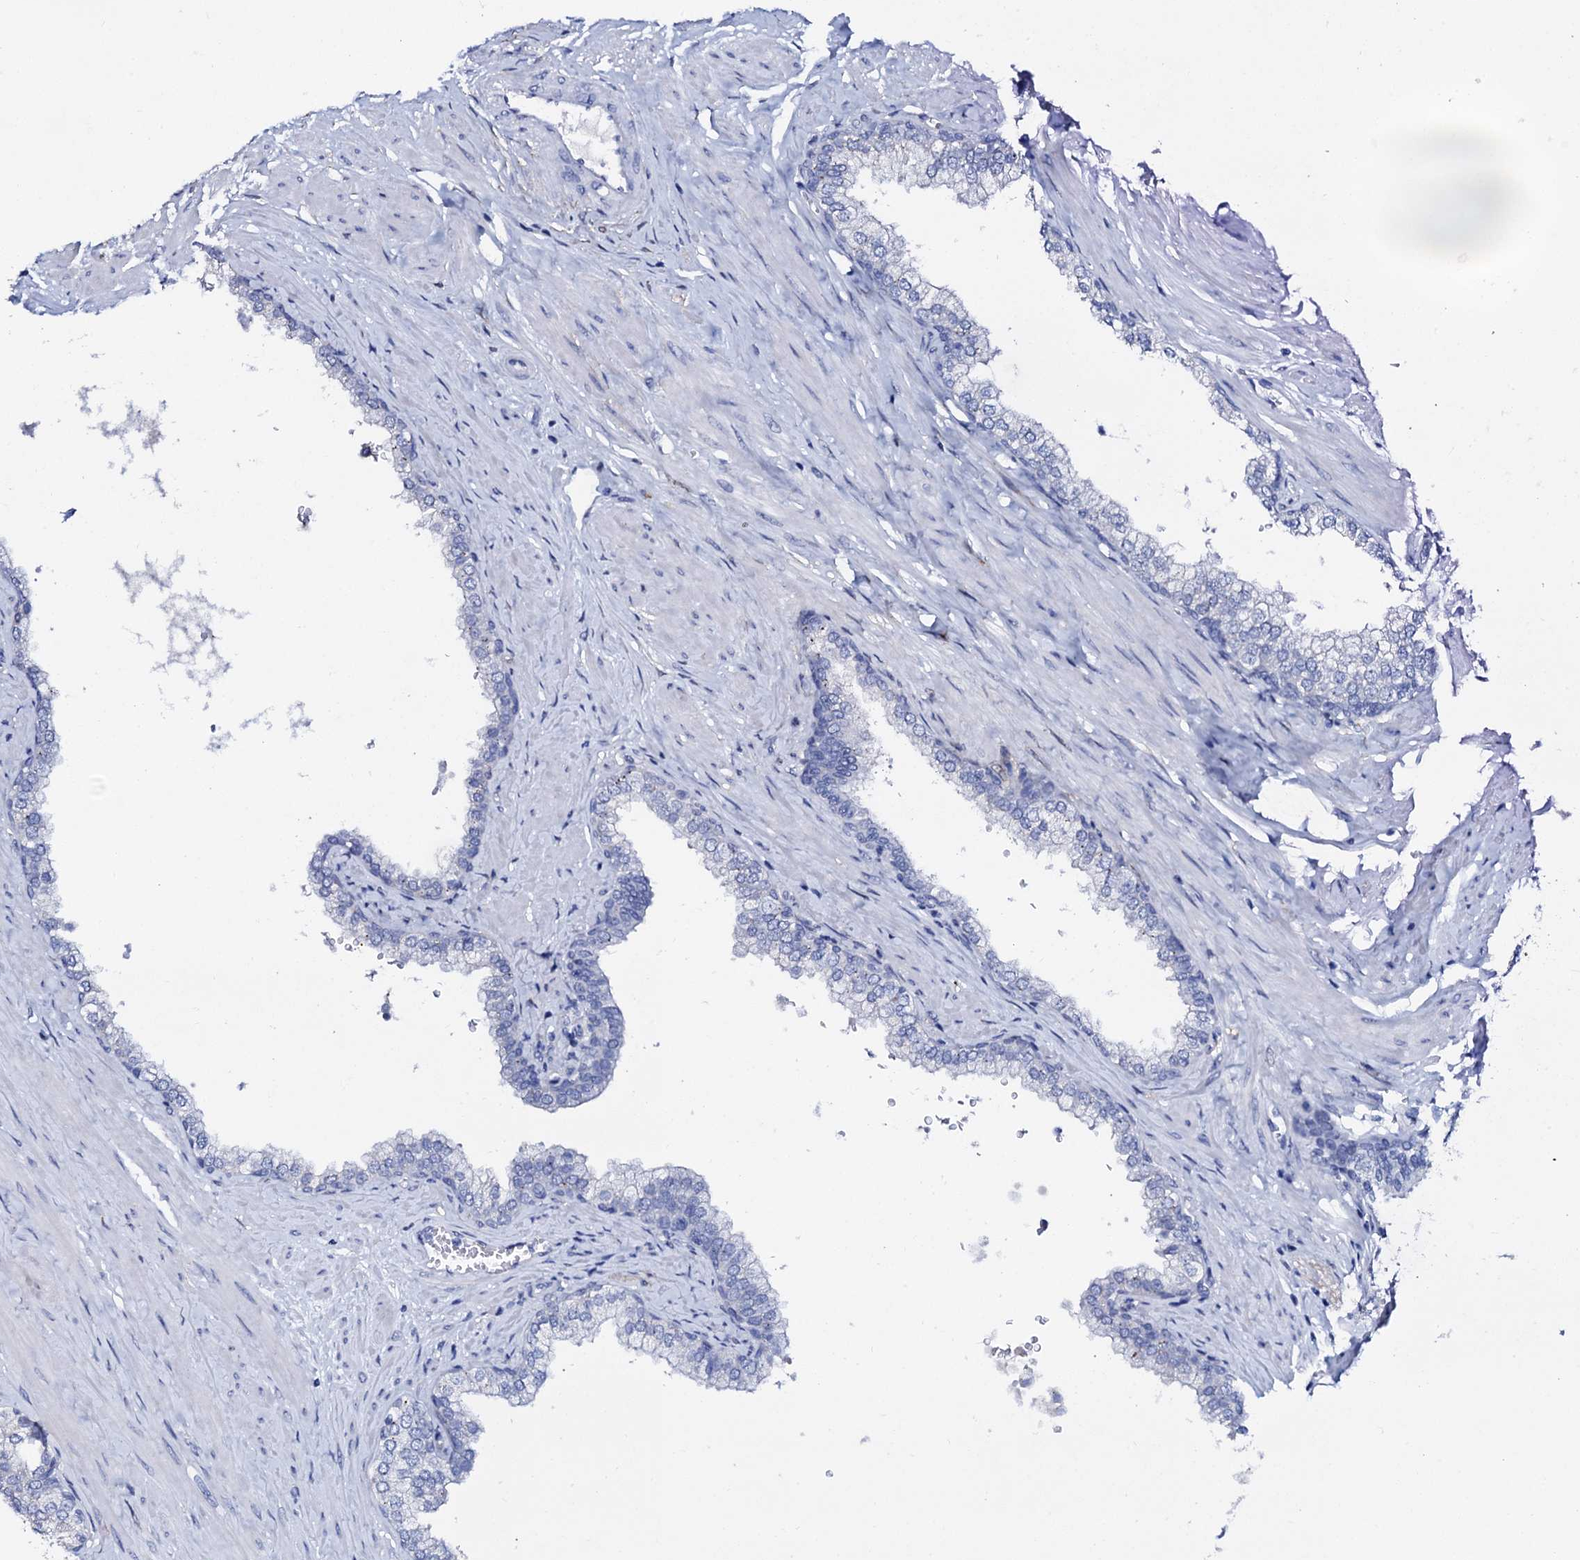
{"staining": {"intensity": "negative", "quantity": "none", "location": "none"}, "tissue": "prostate", "cell_type": "Glandular cells", "image_type": "normal", "snomed": [{"axis": "morphology", "description": "Normal tissue, NOS"}, {"axis": "morphology", "description": "Urothelial carcinoma, Low grade"}, {"axis": "topography", "description": "Urinary bladder"}, {"axis": "topography", "description": "Prostate"}], "caption": "Immunohistochemistry image of benign human prostate stained for a protein (brown), which exhibits no staining in glandular cells.", "gene": "AMER2", "patient": {"sex": "male", "age": 60}}